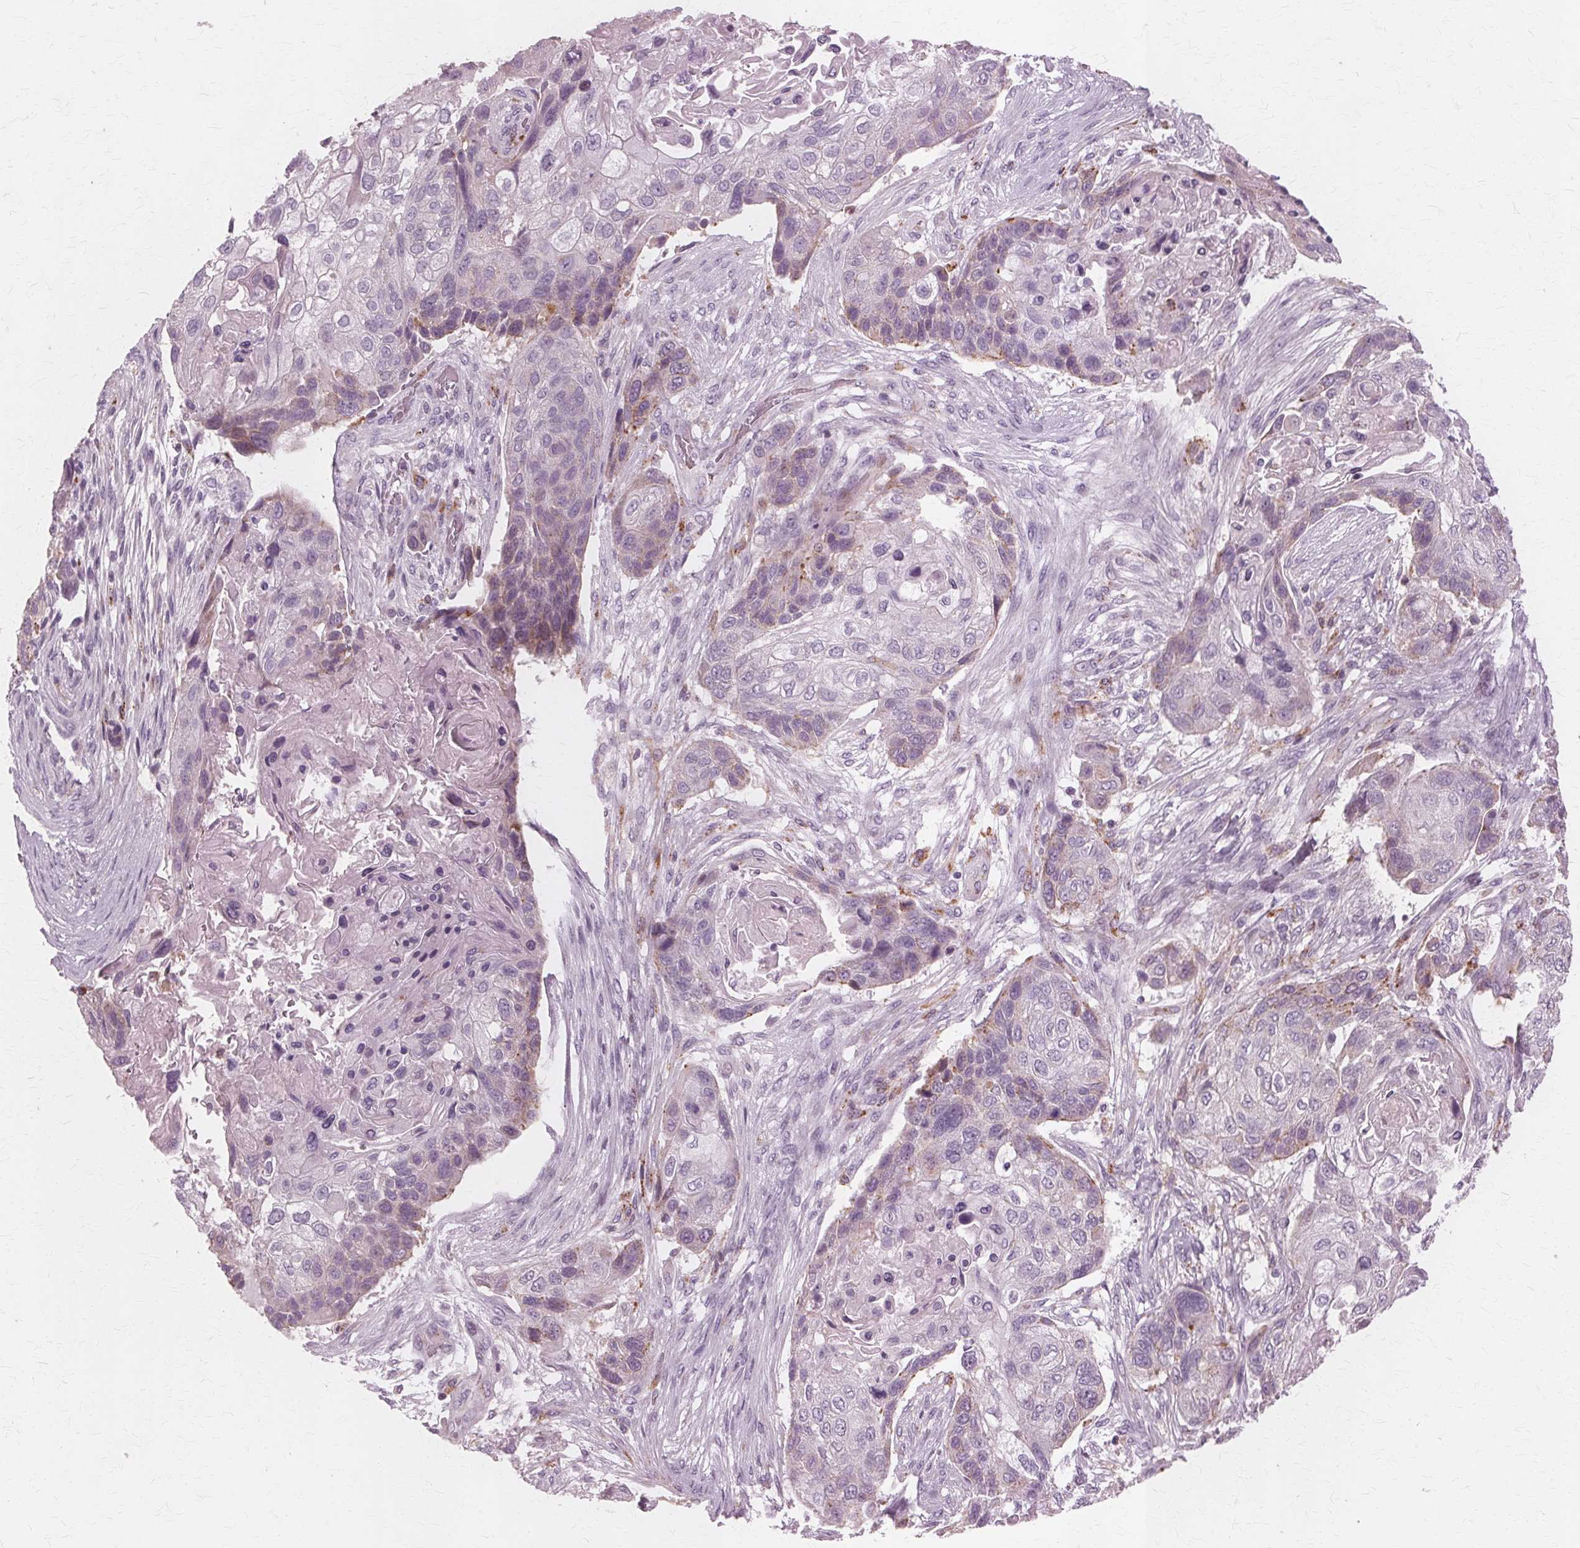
{"staining": {"intensity": "weak", "quantity": "<25%", "location": "cytoplasmic/membranous"}, "tissue": "lung cancer", "cell_type": "Tumor cells", "image_type": "cancer", "snomed": [{"axis": "morphology", "description": "Squamous cell carcinoma, NOS"}, {"axis": "topography", "description": "Lung"}], "caption": "This is a photomicrograph of immunohistochemistry (IHC) staining of squamous cell carcinoma (lung), which shows no staining in tumor cells.", "gene": "DNASE2", "patient": {"sex": "male", "age": 69}}